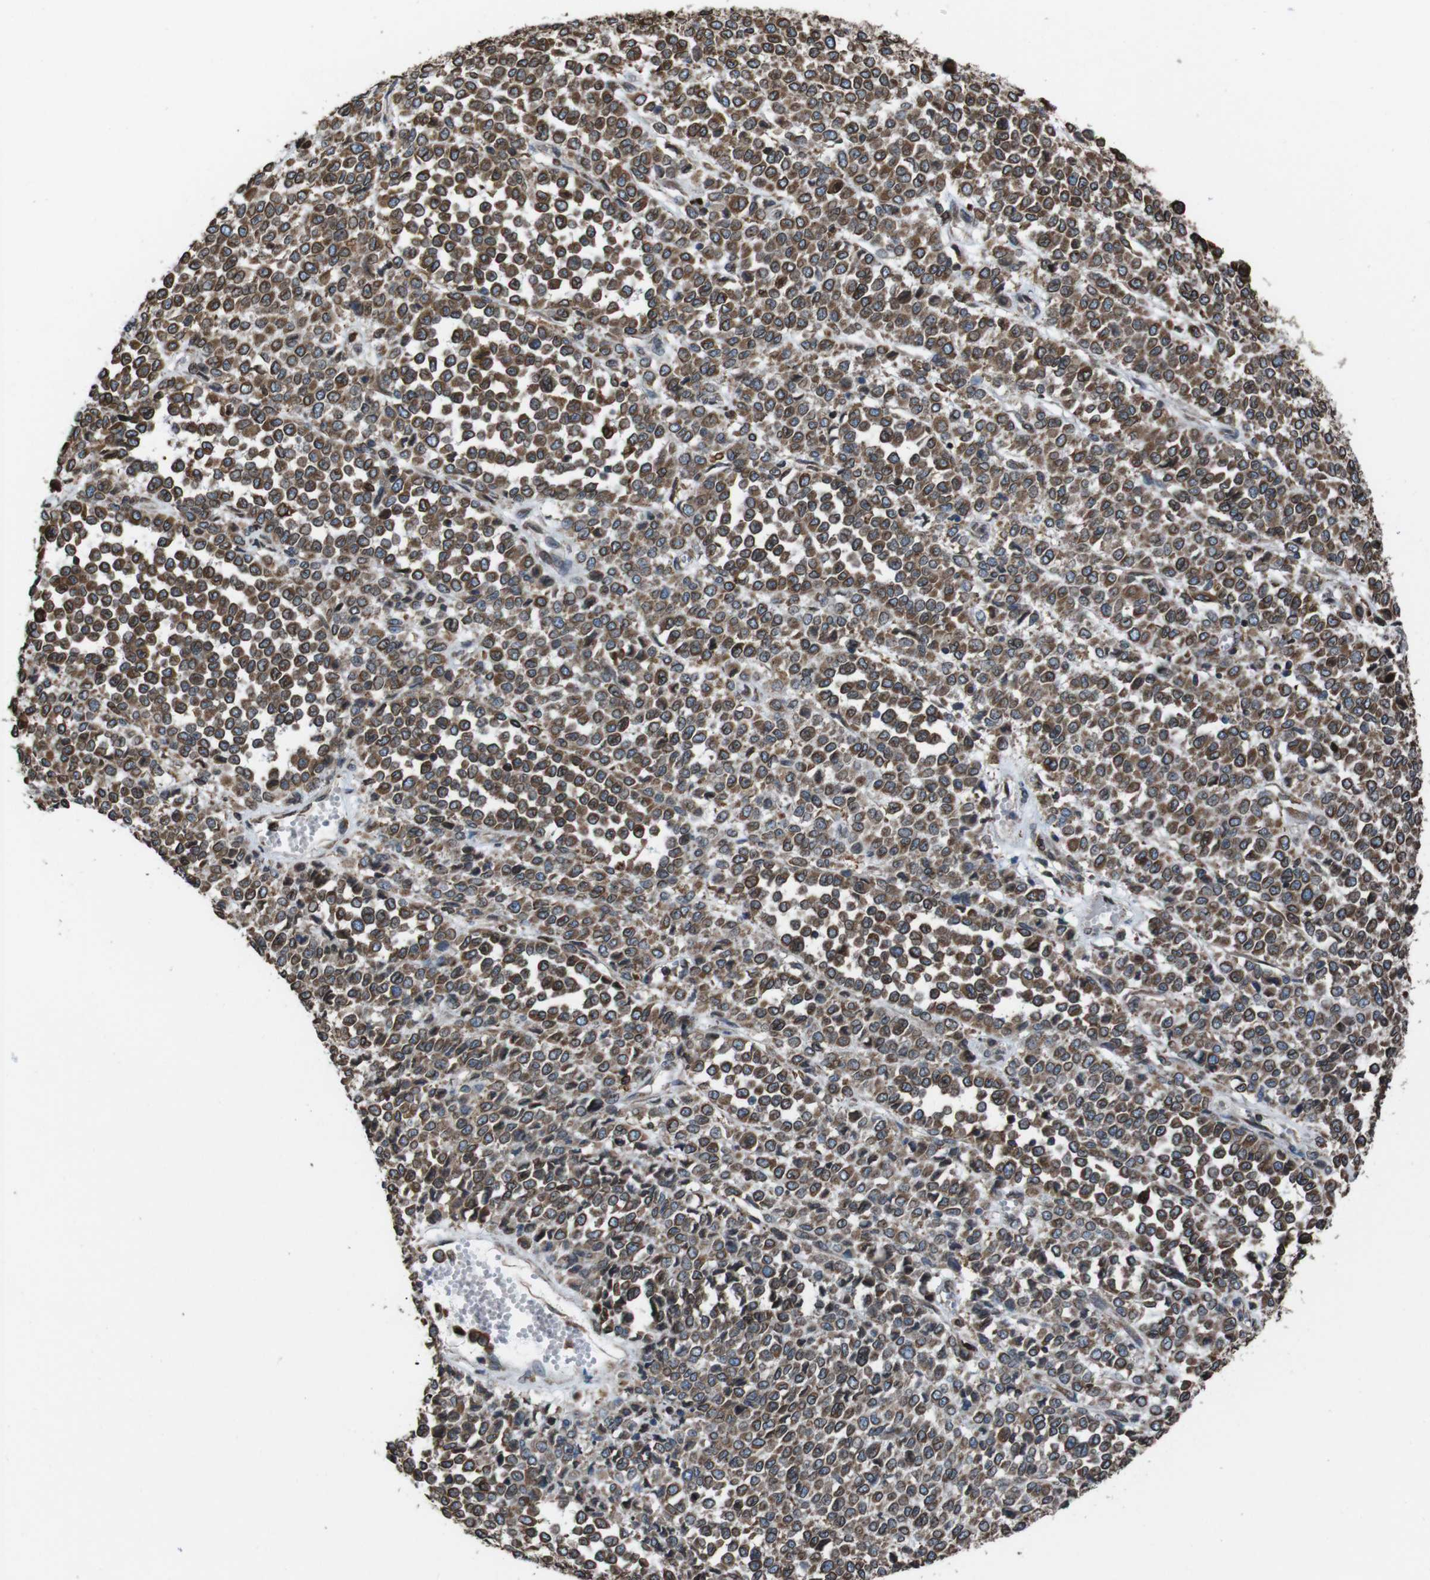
{"staining": {"intensity": "moderate", "quantity": ">75%", "location": "cytoplasmic/membranous"}, "tissue": "melanoma", "cell_type": "Tumor cells", "image_type": "cancer", "snomed": [{"axis": "morphology", "description": "Malignant melanoma, Metastatic site"}, {"axis": "topography", "description": "Pancreas"}], "caption": "Melanoma tissue demonstrates moderate cytoplasmic/membranous expression in about >75% of tumor cells", "gene": "APMAP", "patient": {"sex": "female", "age": 30}}